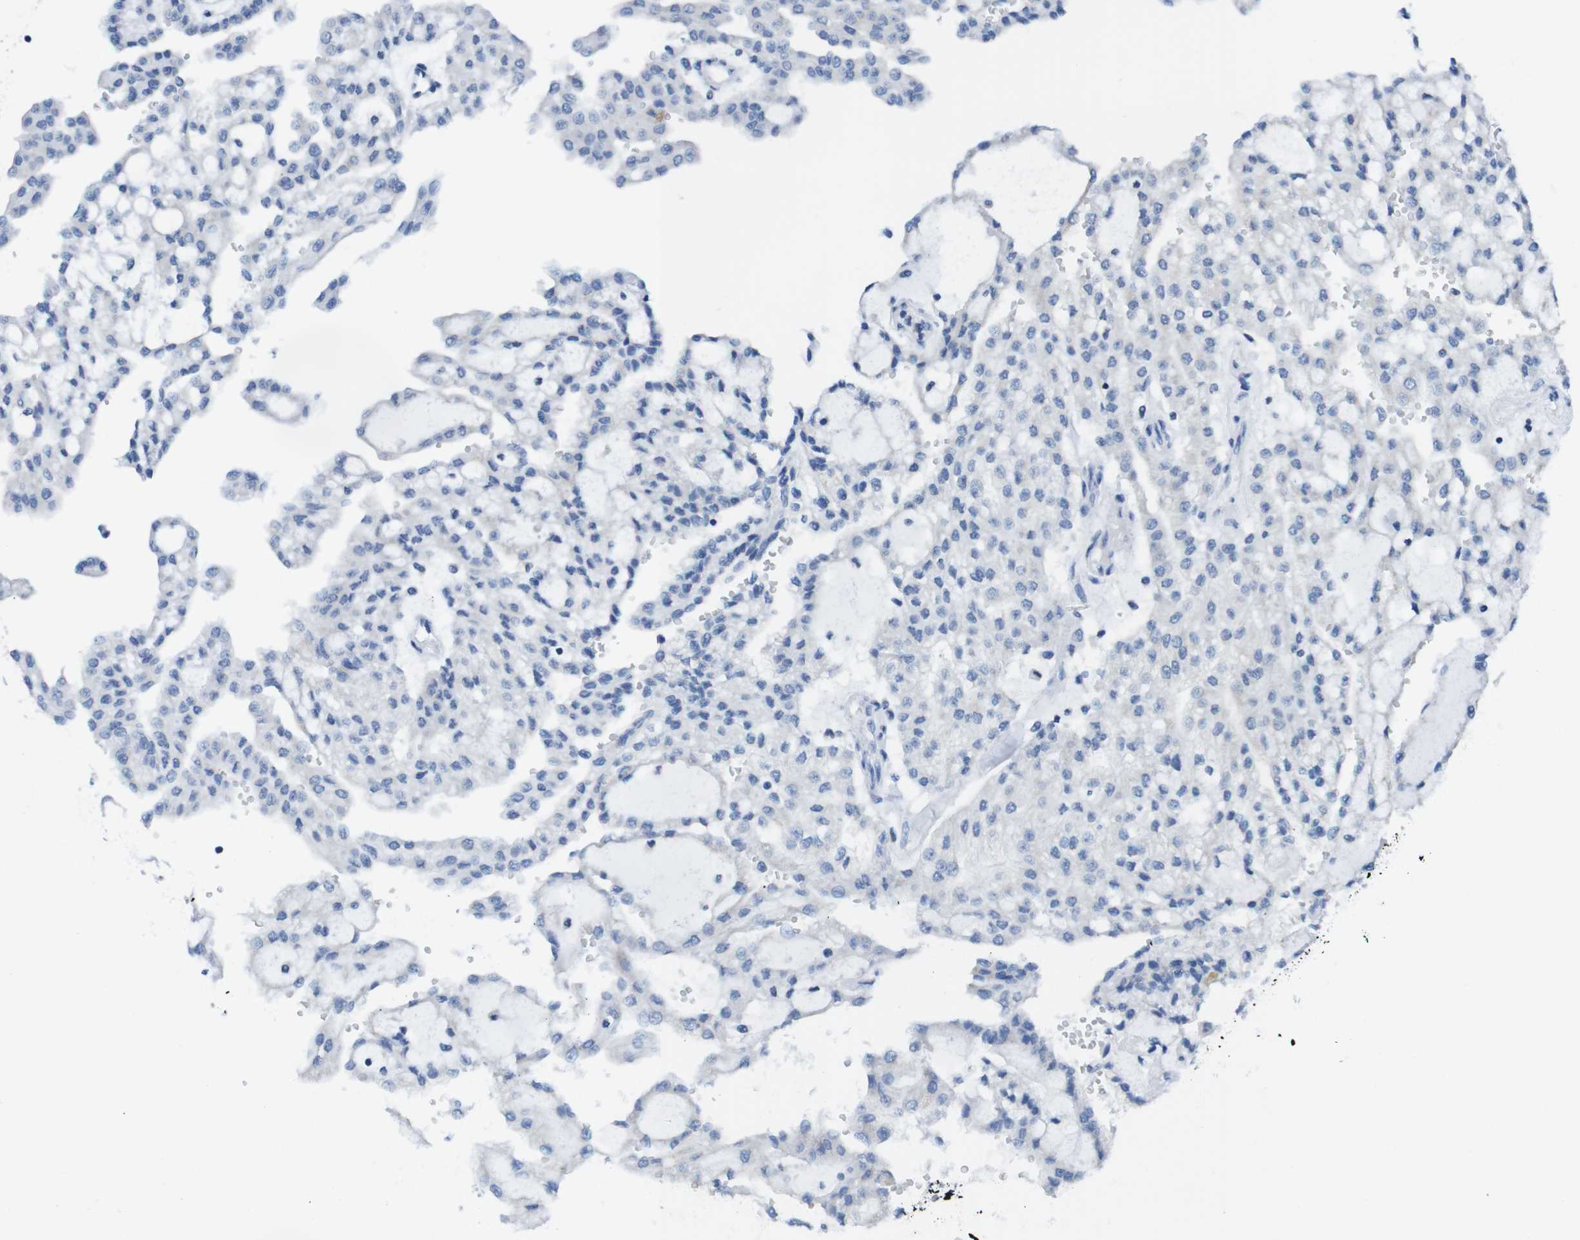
{"staining": {"intensity": "negative", "quantity": "none", "location": "none"}, "tissue": "renal cancer", "cell_type": "Tumor cells", "image_type": "cancer", "snomed": [{"axis": "morphology", "description": "Adenocarcinoma, NOS"}, {"axis": "topography", "description": "Kidney"}], "caption": "Tumor cells show no significant protein positivity in renal cancer (adenocarcinoma).", "gene": "ASIC5", "patient": {"sex": "male", "age": 63}}